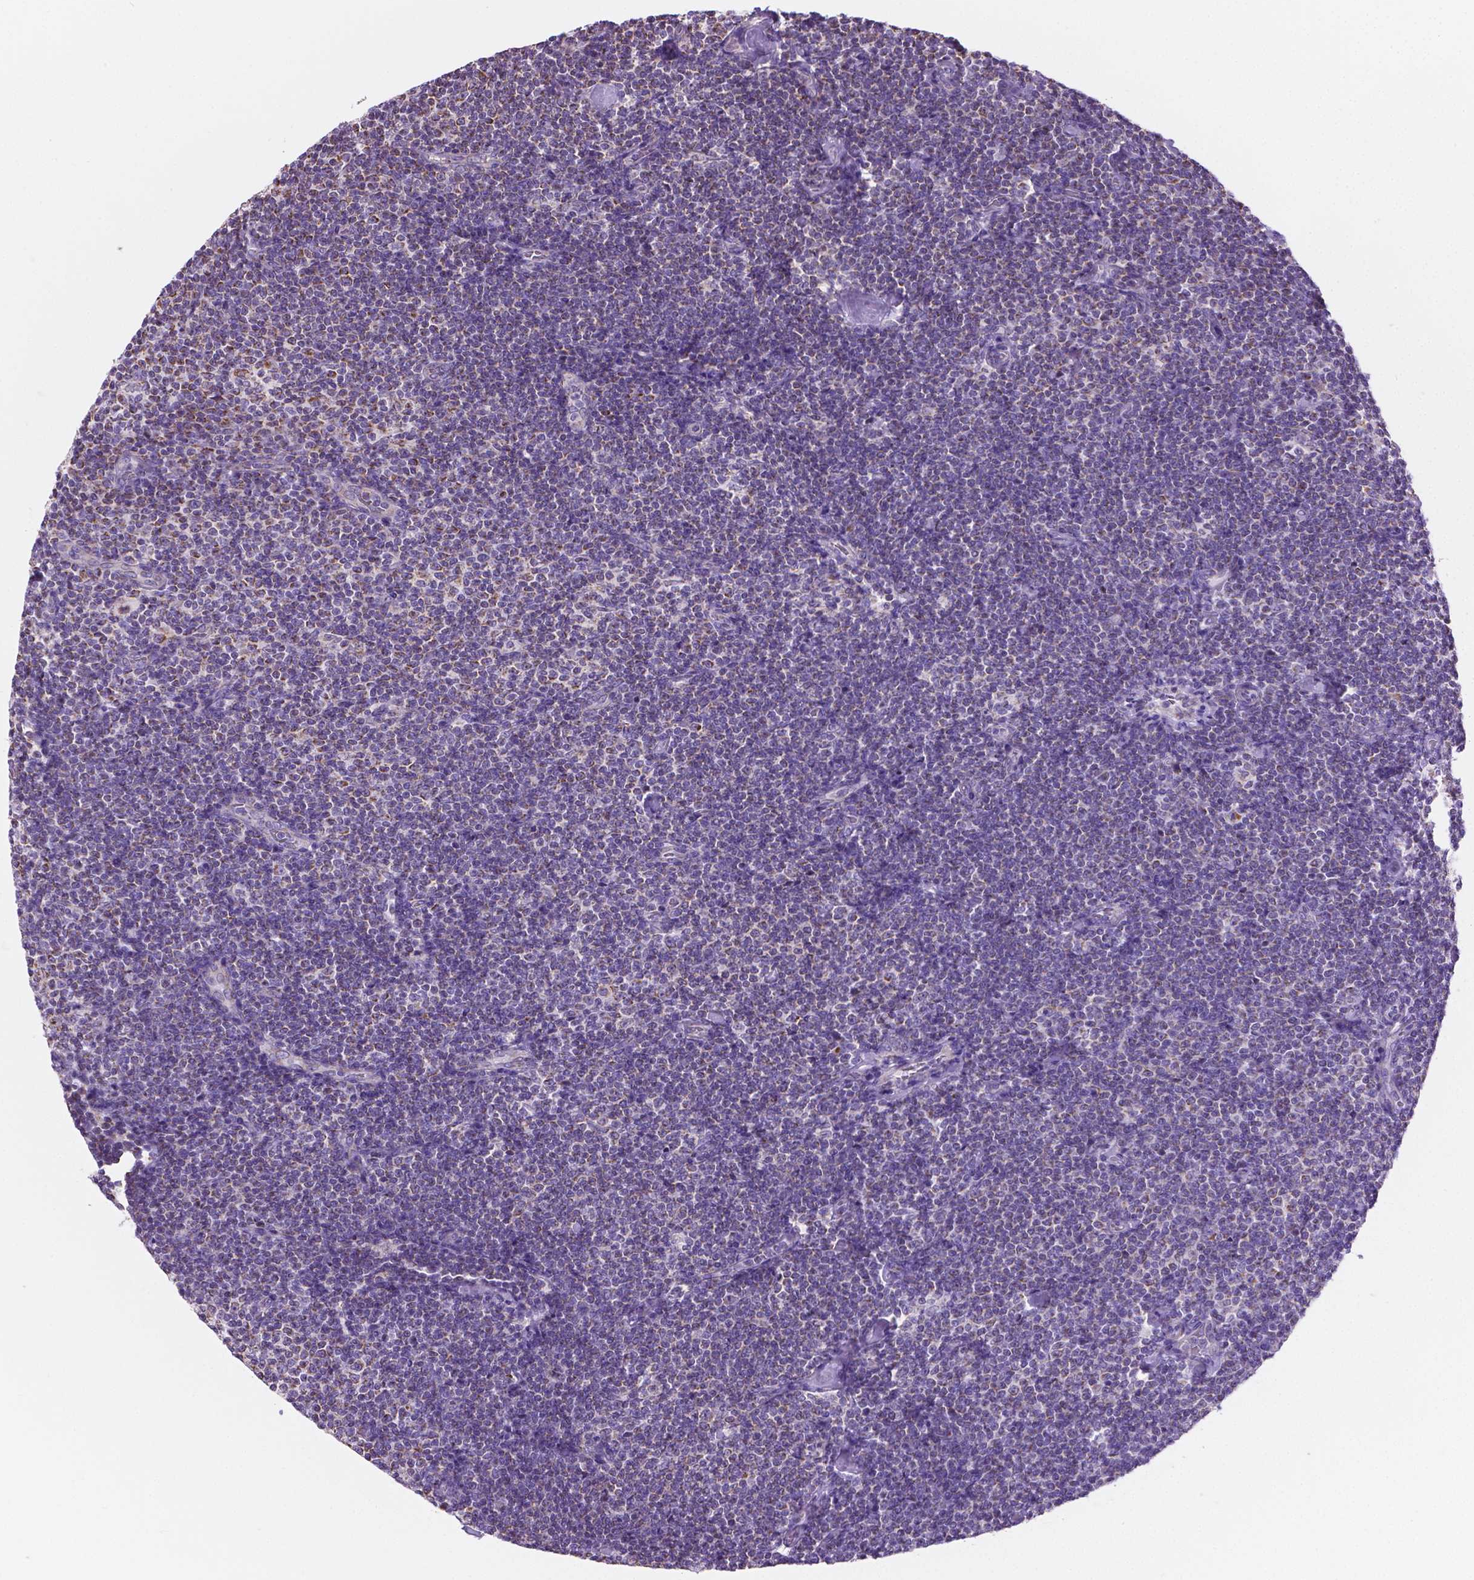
{"staining": {"intensity": "negative", "quantity": "none", "location": "none"}, "tissue": "lymphoma", "cell_type": "Tumor cells", "image_type": "cancer", "snomed": [{"axis": "morphology", "description": "Malignant lymphoma, non-Hodgkin's type, Low grade"}, {"axis": "topography", "description": "Lymph node"}], "caption": "This is a micrograph of IHC staining of lymphoma, which shows no staining in tumor cells.", "gene": "CSPG5", "patient": {"sex": "male", "age": 81}}